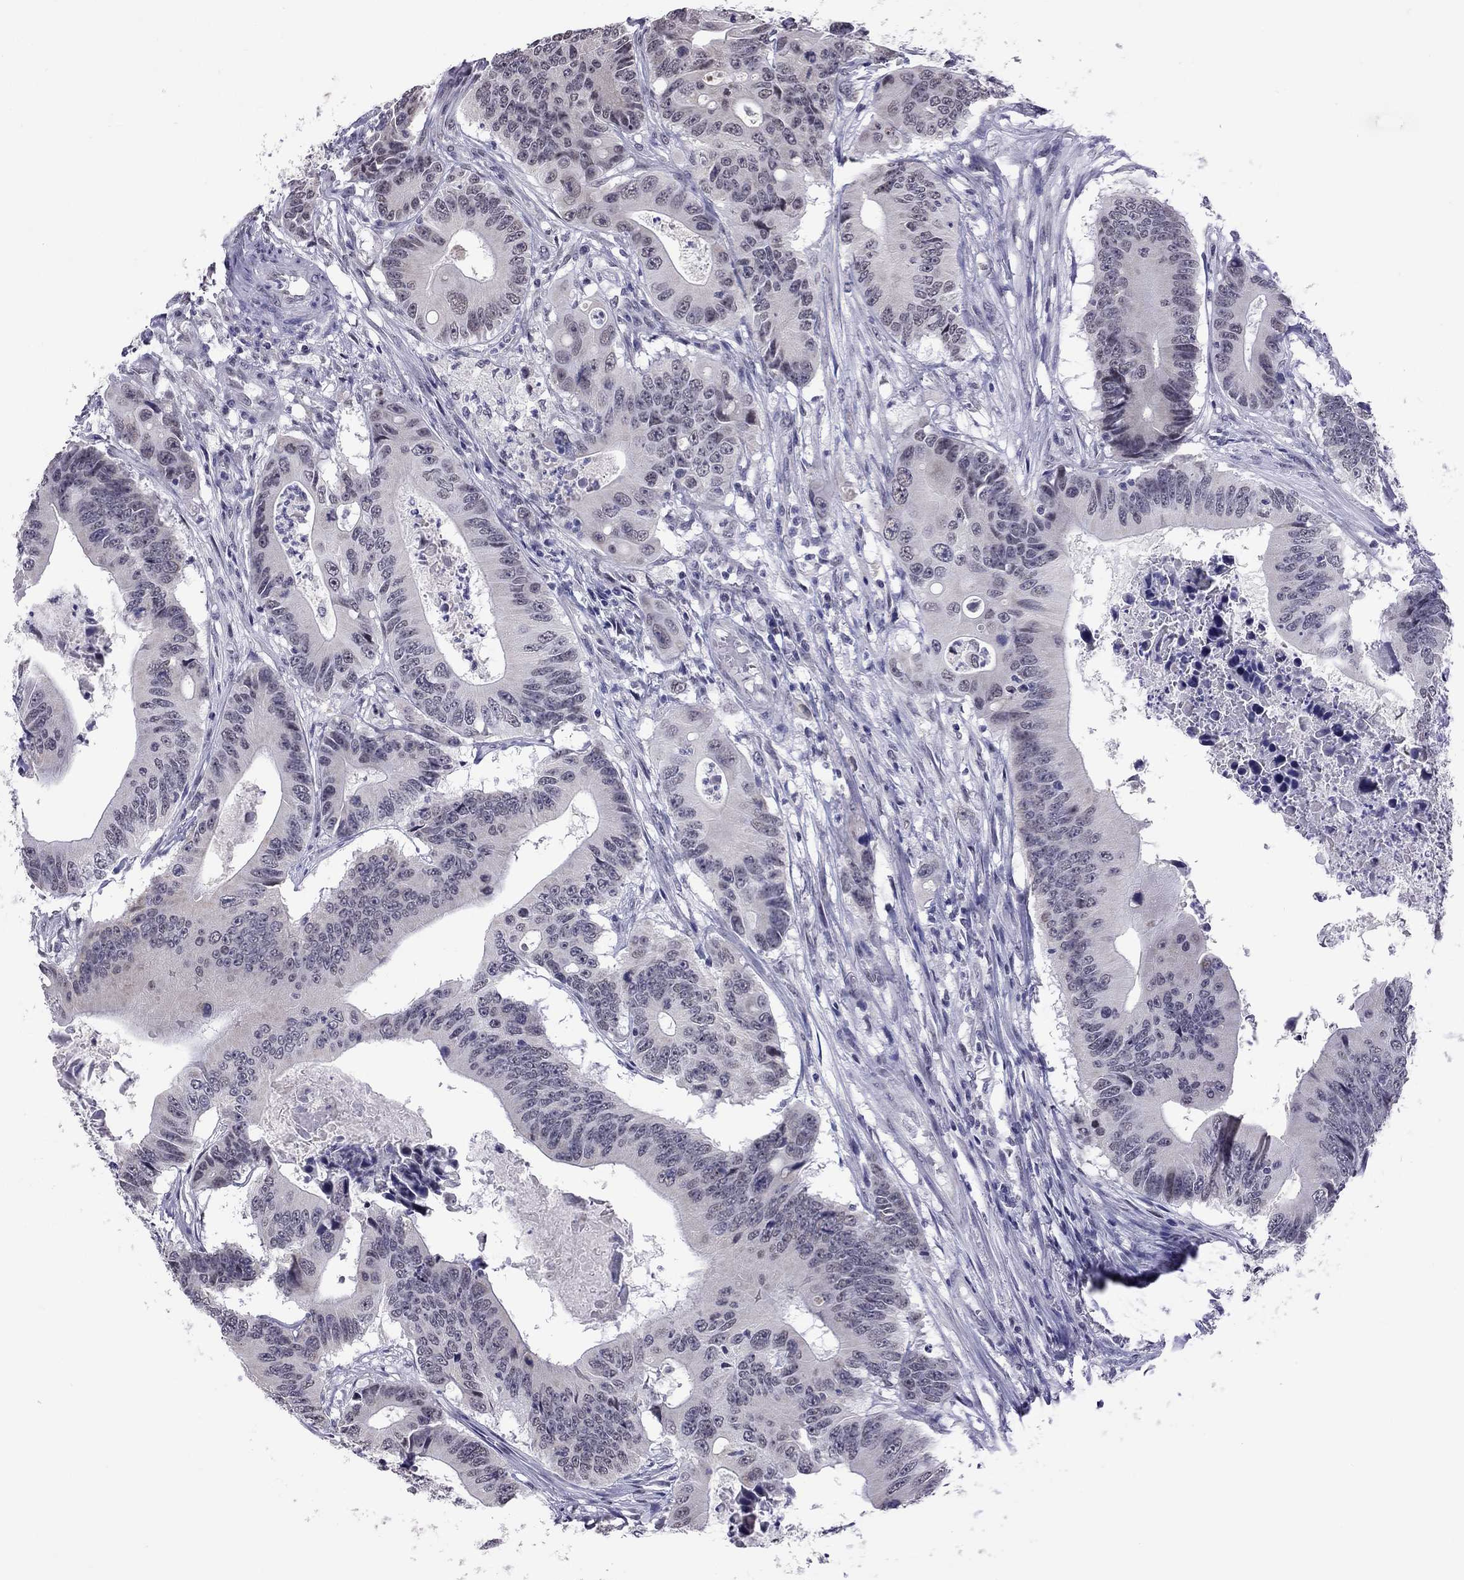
{"staining": {"intensity": "negative", "quantity": "none", "location": "none"}, "tissue": "colorectal cancer", "cell_type": "Tumor cells", "image_type": "cancer", "snomed": [{"axis": "morphology", "description": "Adenocarcinoma, NOS"}, {"axis": "topography", "description": "Colon"}], "caption": "Tumor cells show no significant protein positivity in colorectal adenocarcinoma. (Stains: DAB immunohistochemistry with hematoxylin counter stain, Microscopy: brightfield microscopy at high magnification).", "gene": "PPP1R3A", "patient": {"sex": "female", "age": 90}}